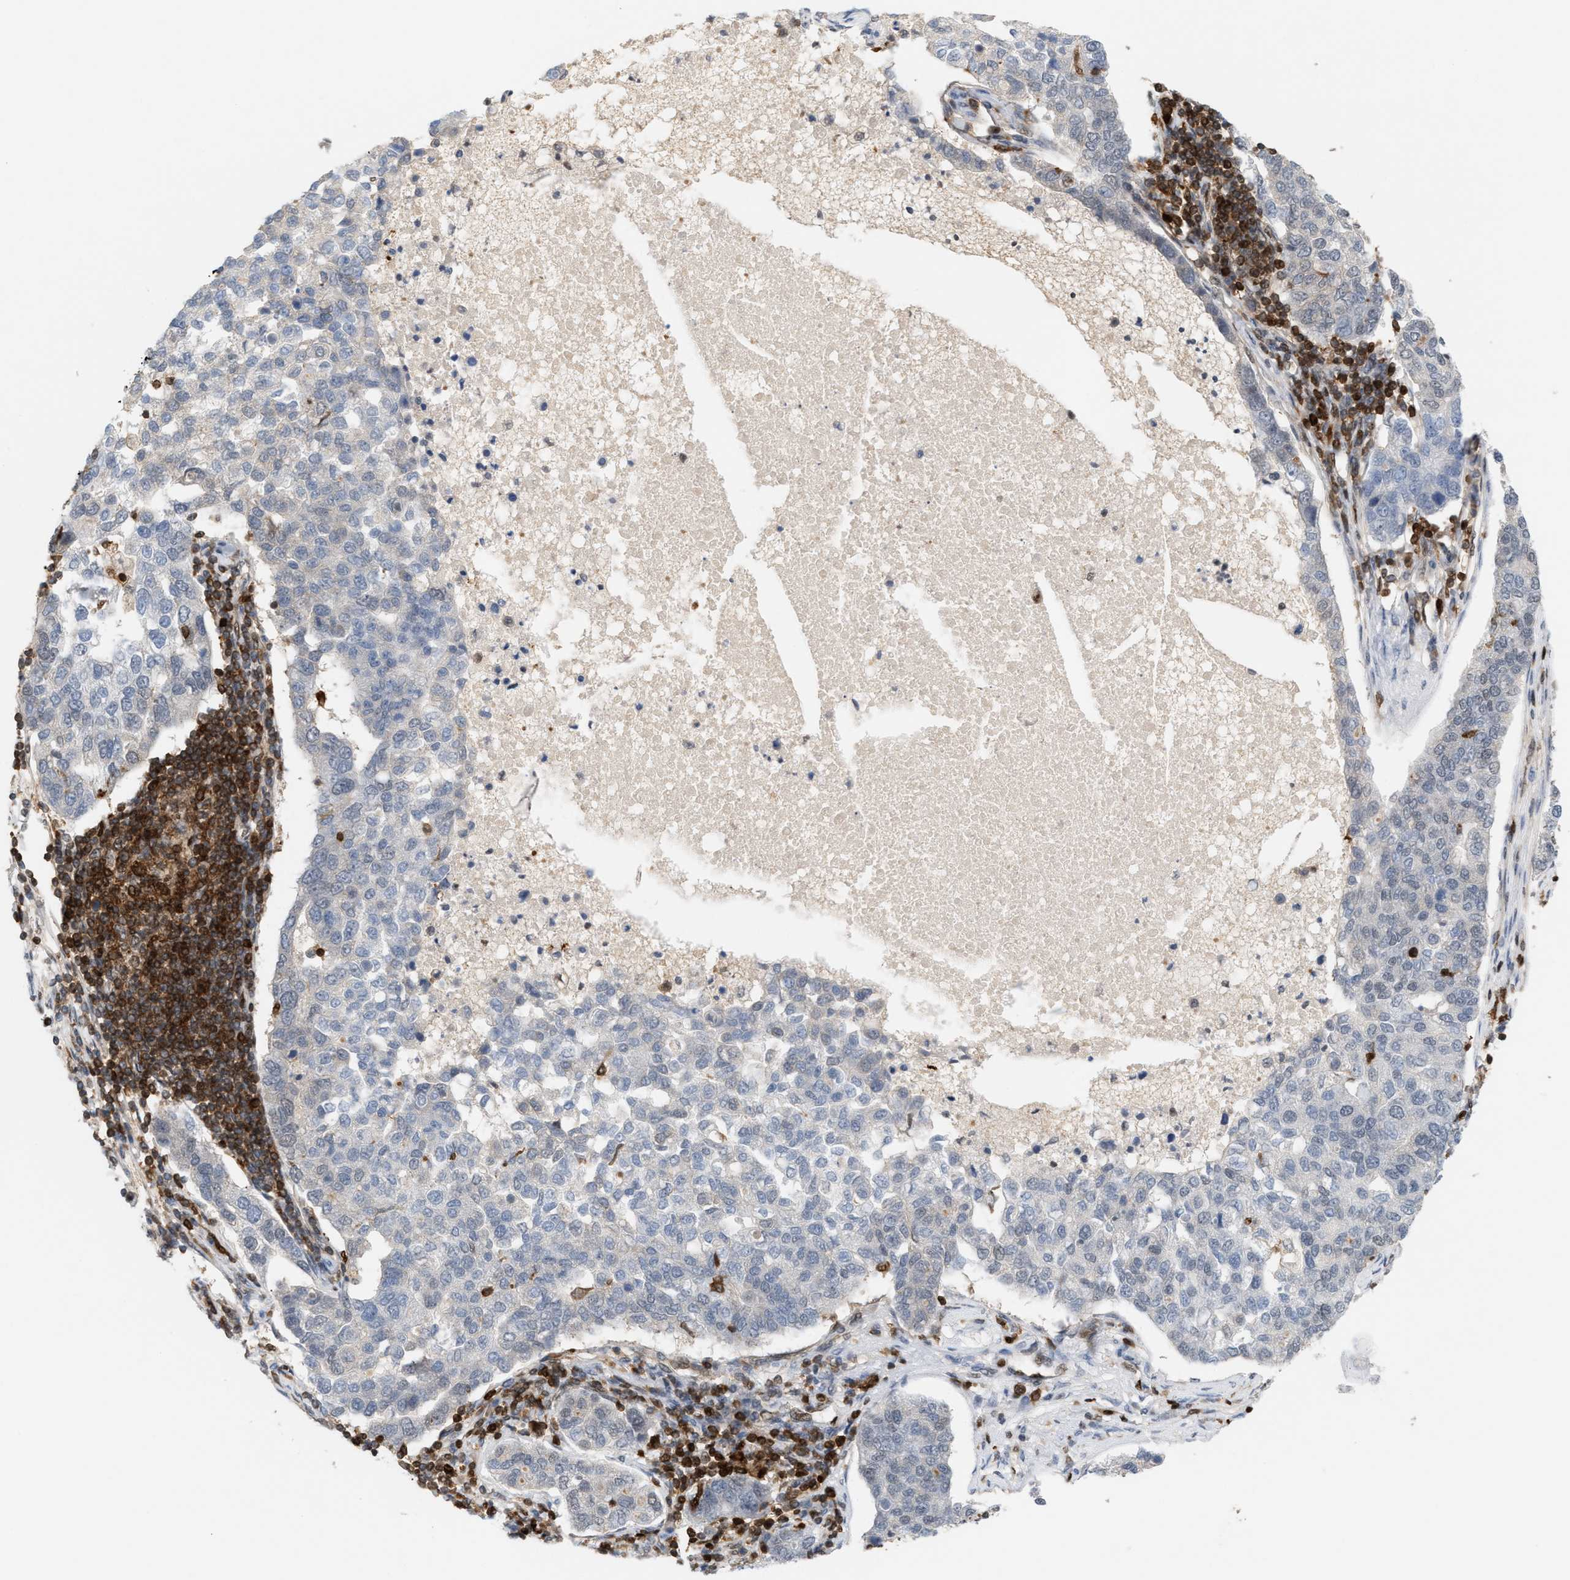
{"staining": {"intensity": "negative", "quantity": "none", "location": "none"}, "tissue": "pancreatic cancer", "cell_type": "Tumor cells", "image_type": "cancer", "snomed": [{"axis": "morphology", "description": "Adenocarcinoma, NOS"}, {"axis": "topography", "description": "Pancreas"}], "caption": "High power microscopy image of an IHC histopathology image of adenocarcinoma (pancreatic), revealing no significant expression in tumor cells. (IHC, brightfield microscopy, high magnification).", "gene": "RNASEK-C17orf49", "patient": {"sex": "female", "age": 61}}